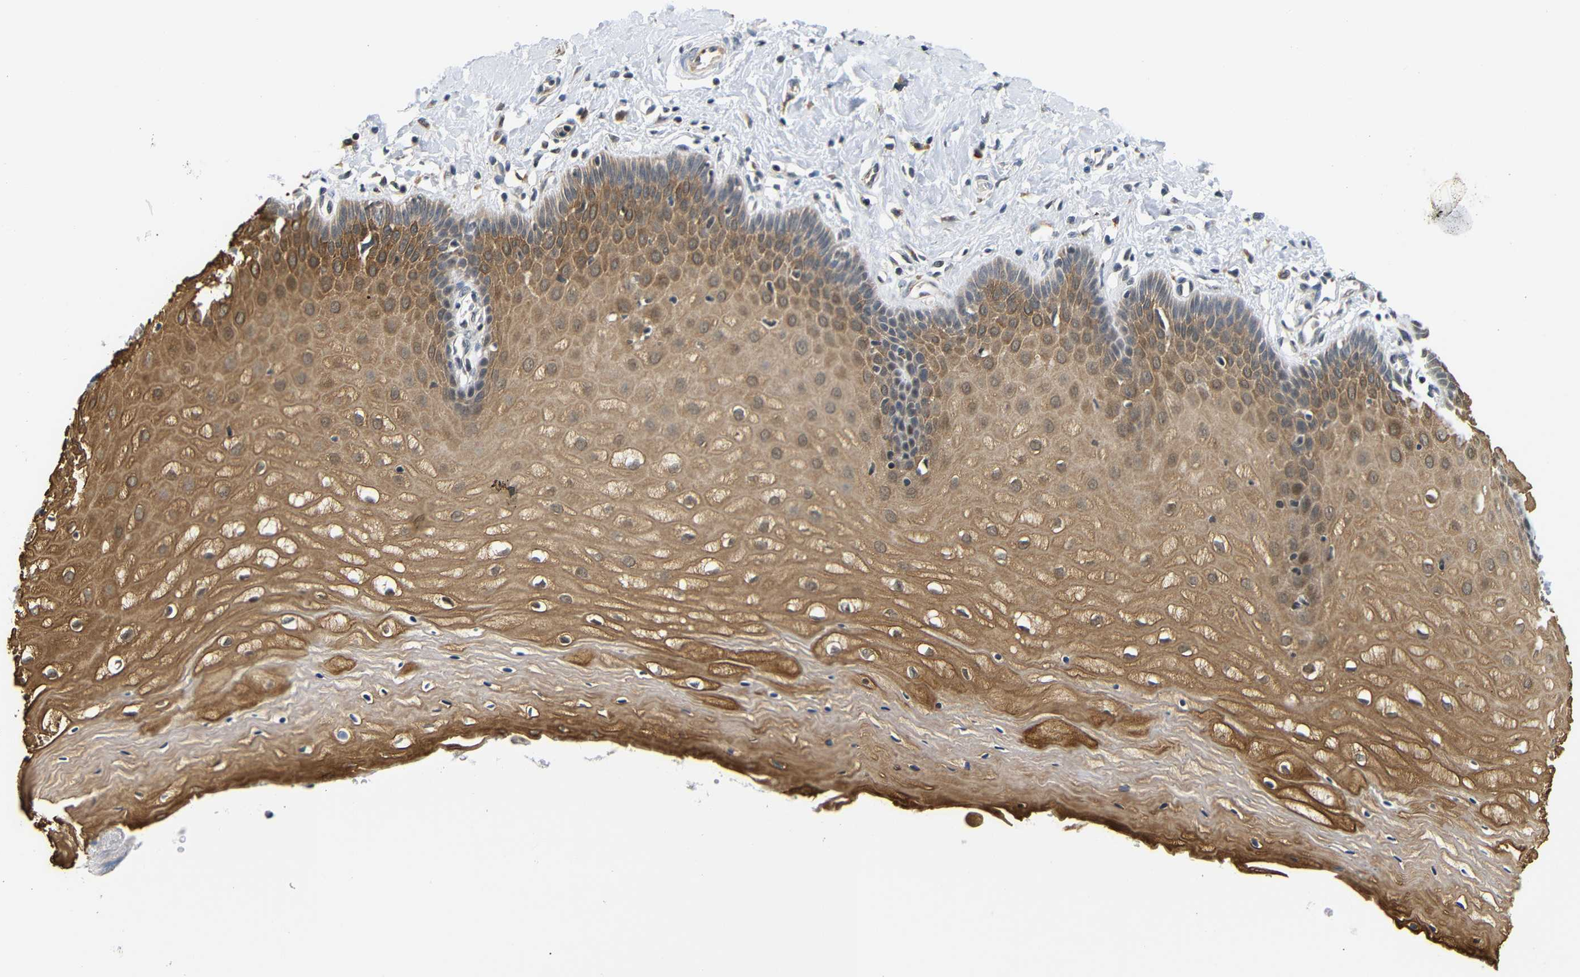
{"staining": {"intensity": "negative", "quantity": "none", "location": "none"}, "tissue": "cervix", "cell_type": "Glandular cells", "image_type": "normal", "snomed": [{"axis": "morphology", "description": "Normal tissue, NOS"}, {"axis": "topography", "description": "Cervix"}], "caption": "Immunohistochemistry (IHC) of normal cervix displays no staining in glandular cells. The staining is performed using DAB (3,3'-diaminobenzidine) brown chromogen with nuclei counter-stained in using hematoxylin.", "gene": "GJA5", "patient": {"sex": "female", "age": 55}}